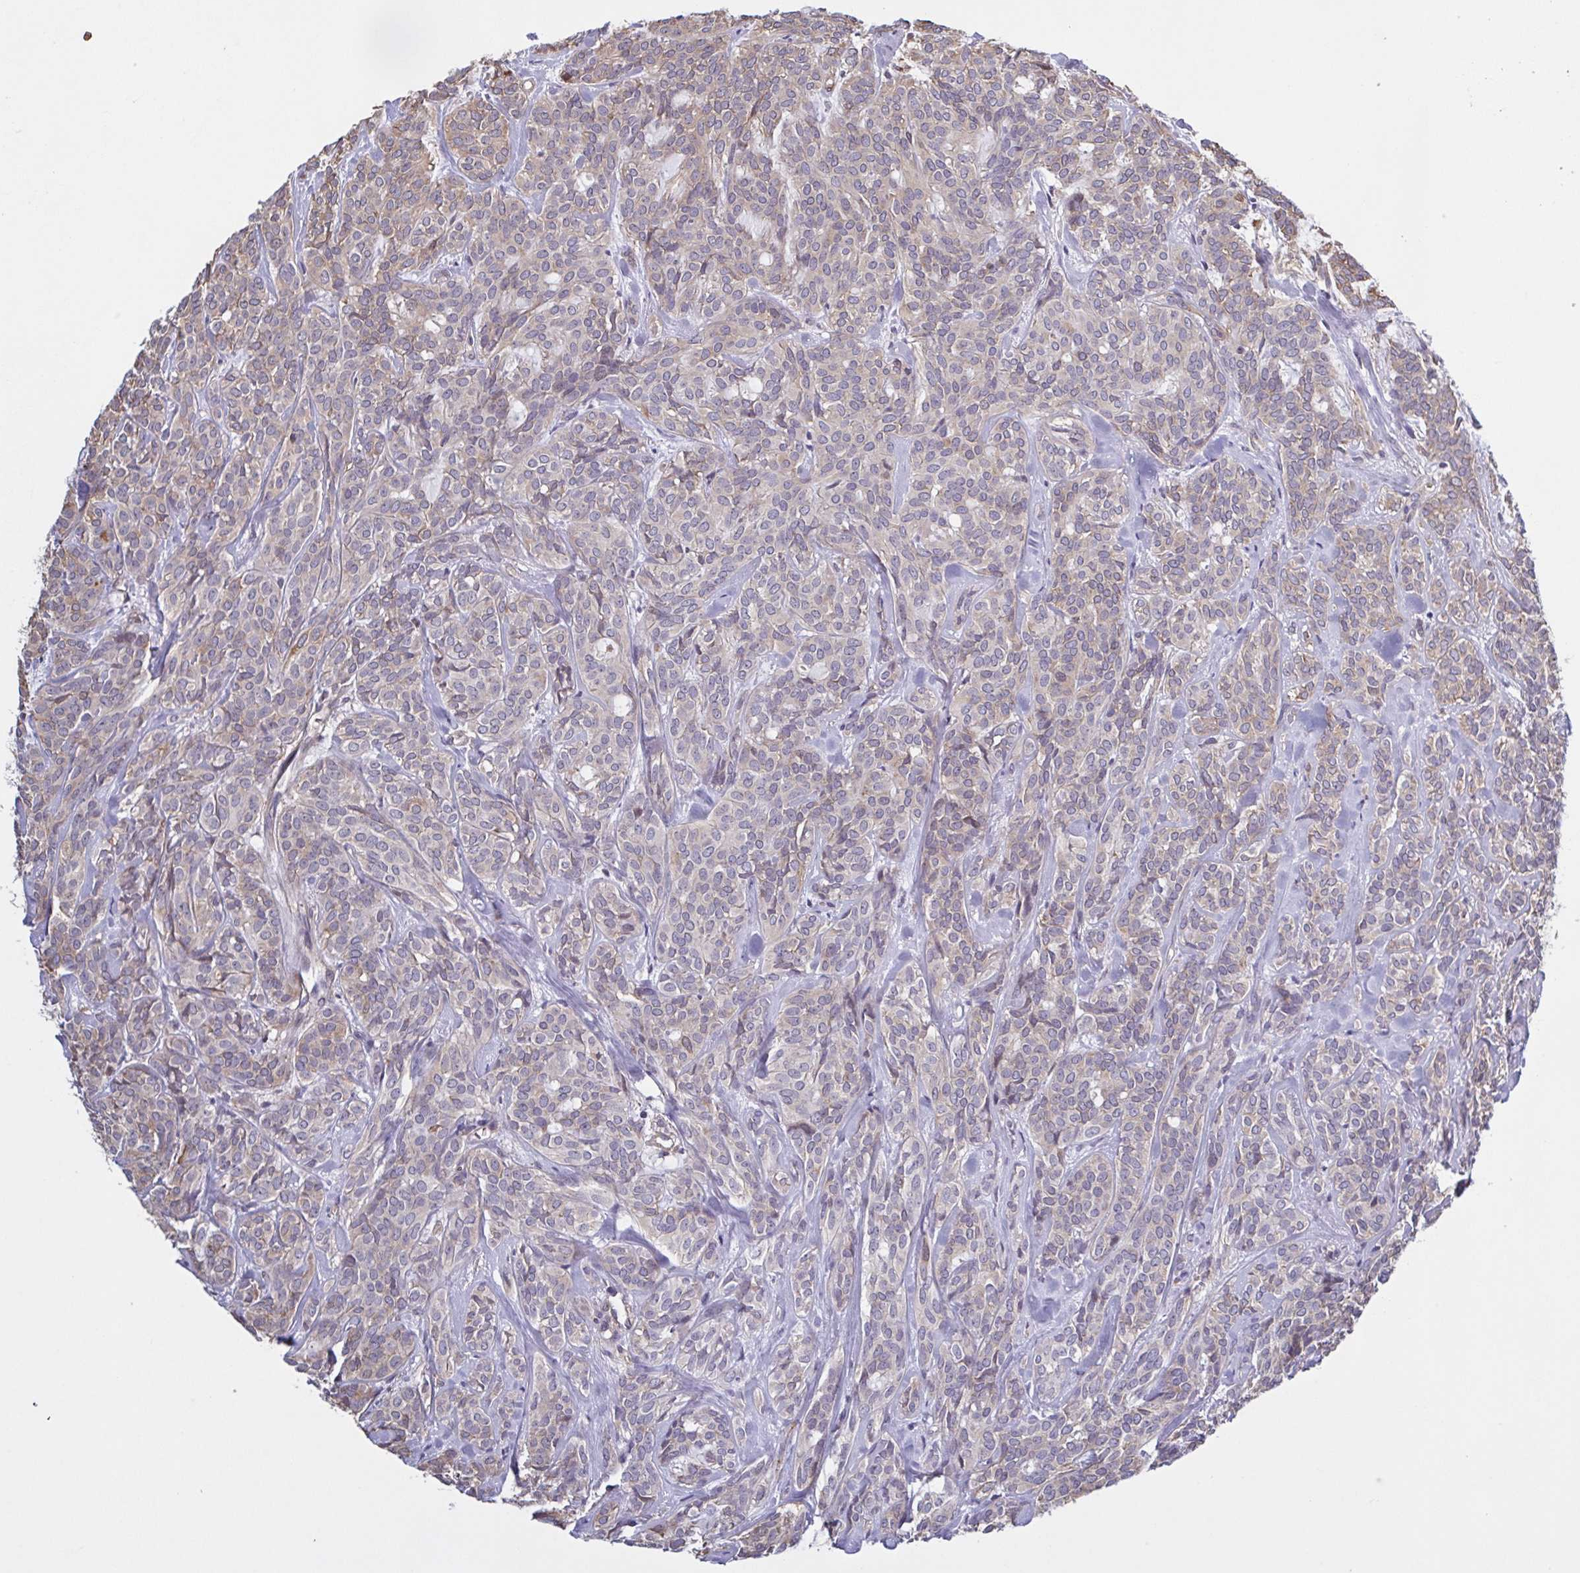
{"staining": {"intensity": "negative", "quantity": "none", "location": "none"}, "tissue": "head and neck cancer", "cell_type": "Tumor cells", "image_type": "cancer", "snomed": [{"axis": "morphology", "description": "Adenocarcinoma, NOS"}, {"axis": "topography", "description": "Head-Neck"}], "caption": "The immunohistochemistry (IHC) histopathology image has no significant staining in tumor cells of adenocarcinoma (head and neck) tissue.", "gene": "ZNF200", "patient": {"sex": "female", "age": 57}}